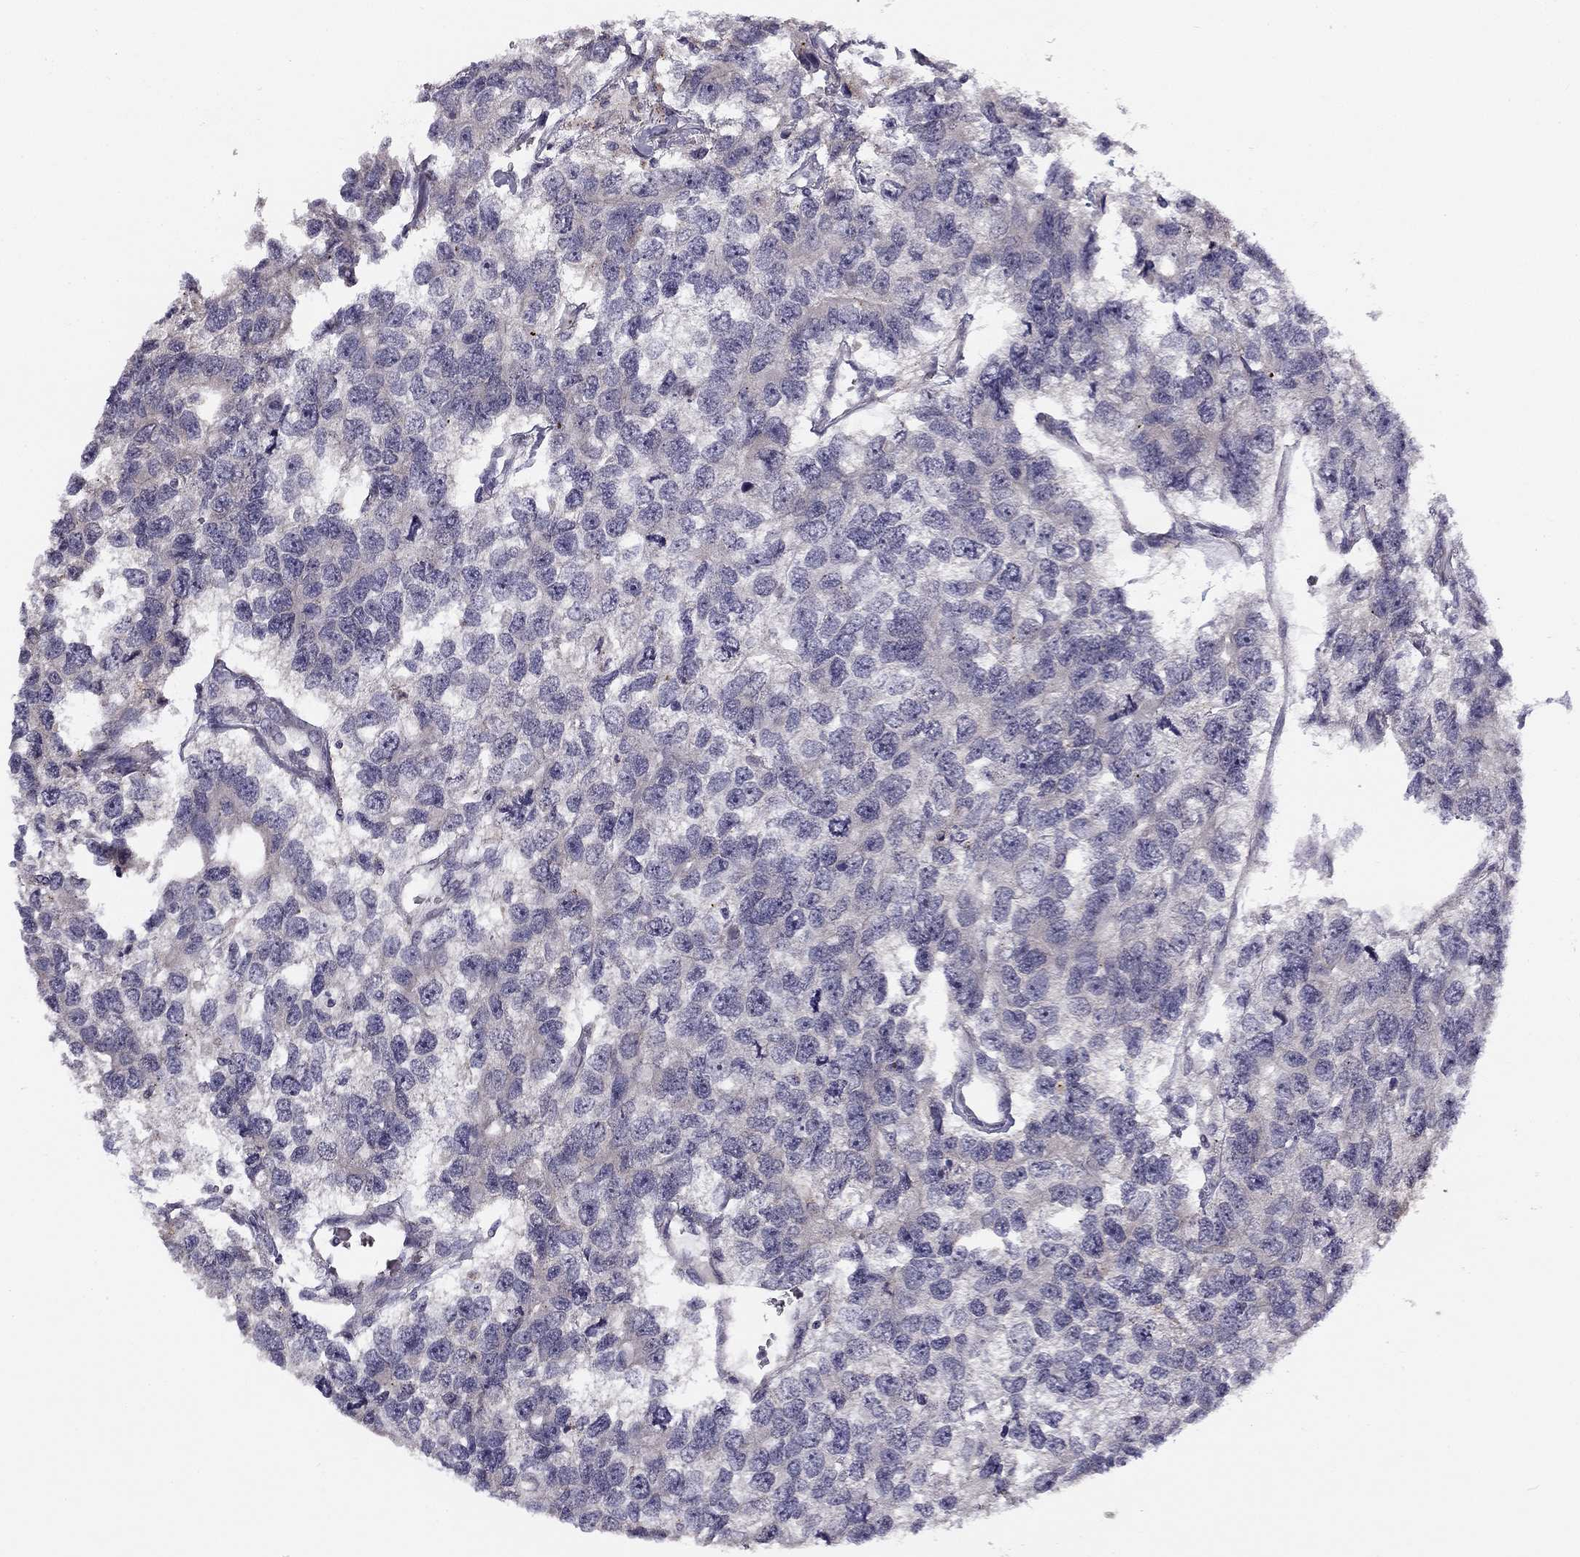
{"staining": {"intensity": "negative", "quantity": "none", "location": "none"}, "tissue": "testis cancer", "cell_type": "Tumor cells", "image_type": "cancer", "snomed": [{"axis": "morphology", "description": "Seminoma, NOS"}, {"axis": "topography", "description": "Testis"}], "caption": "Tumor cells show no significant protein positivity in seminoma (testis).", "gene": "CNR1", "patient": {"sex": "male", "age": 52}}